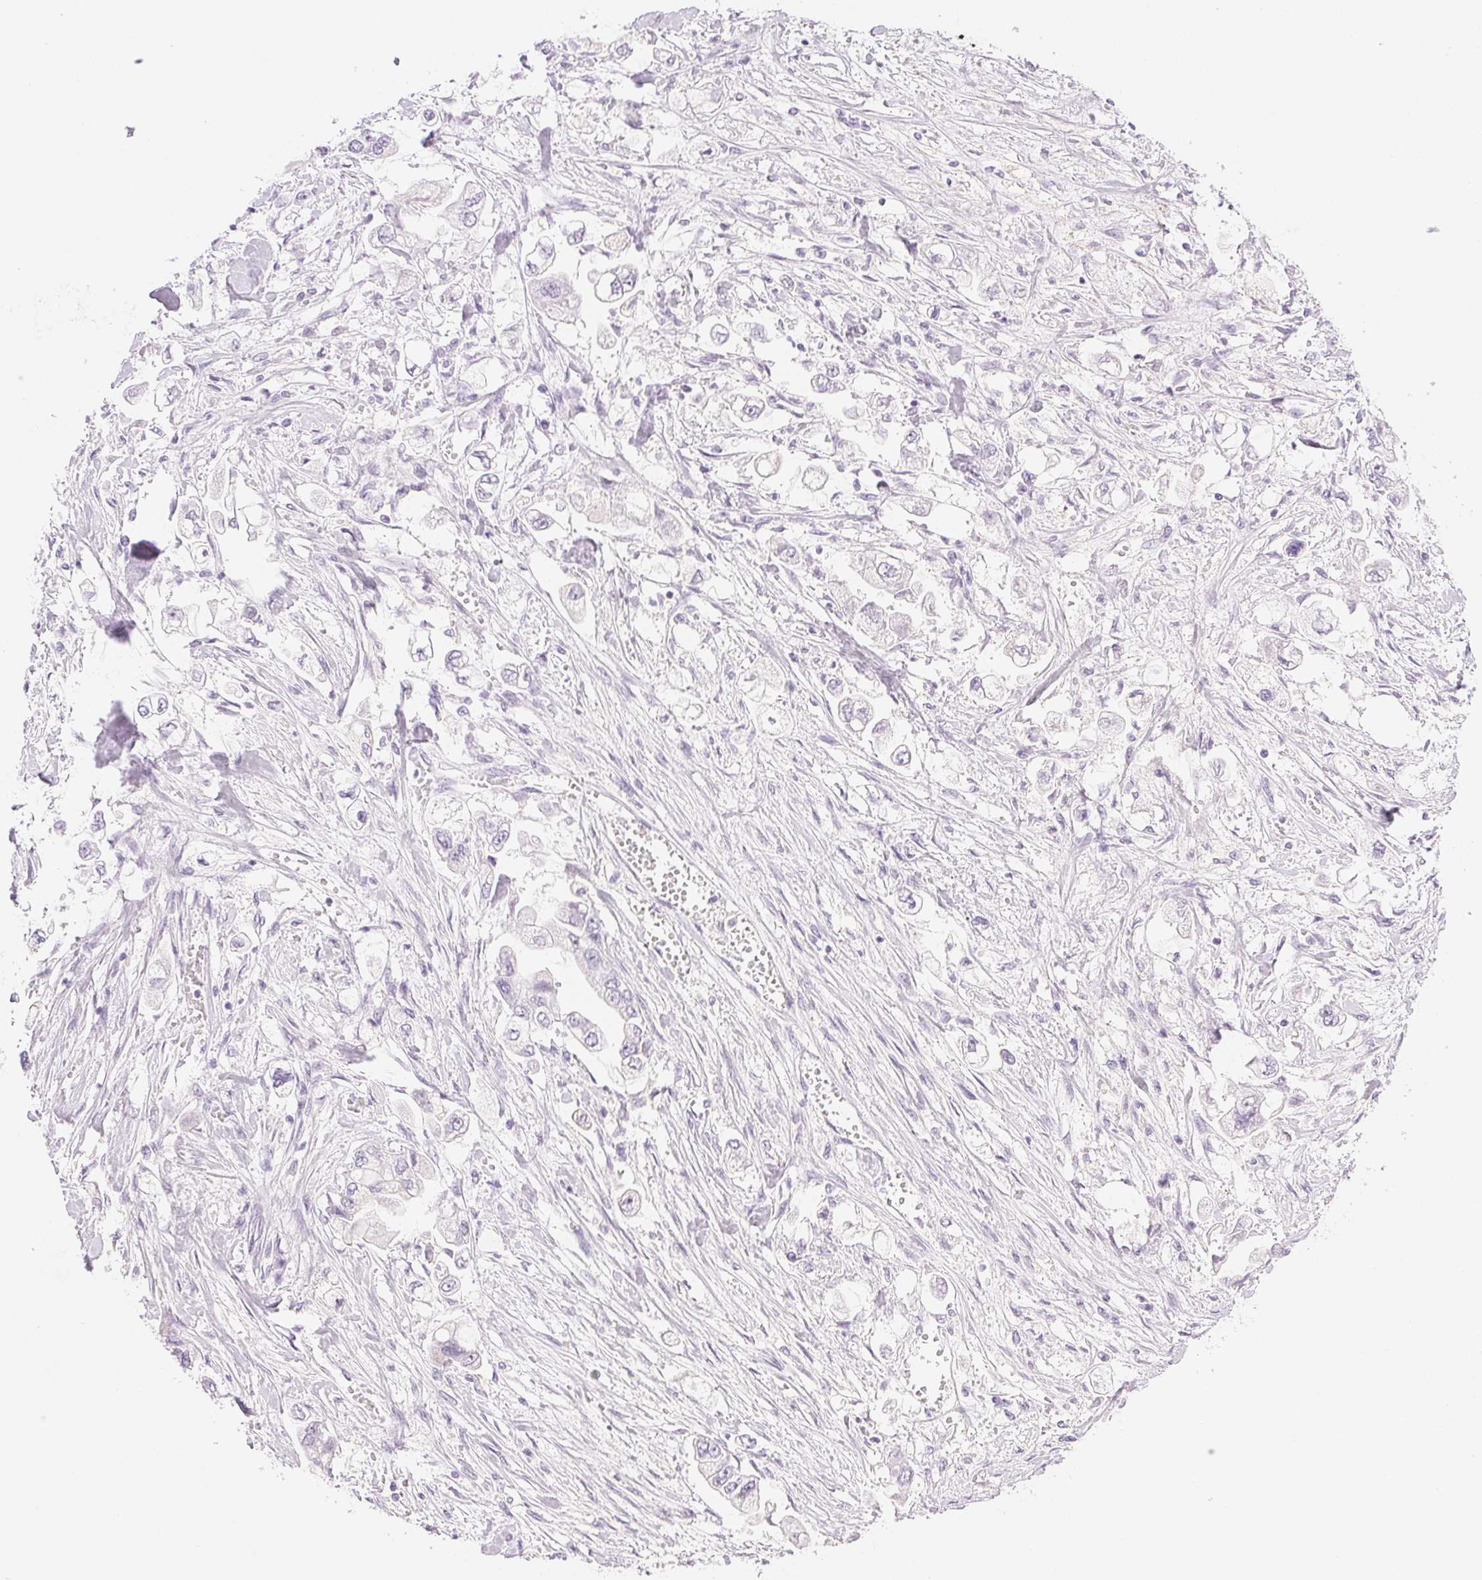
{"staining": {"intensity": "negative", "quantity": "none", "location": "none"}, "tissue": "stomach cancer", "cell_type": "Tumor cells", "image_type": "cancer", "snomed": [{"axis": "morphology", "description": "Adenocarcinoma, NOS"}, {"axis": "topography", "description": "Stomach"}], "caption": "IHC of stomach cancer (adenocarcinoma) displays no expression in tumor cells.", "gene": "SLC5A2", "patient": {"sex": "male", "age": 62}}